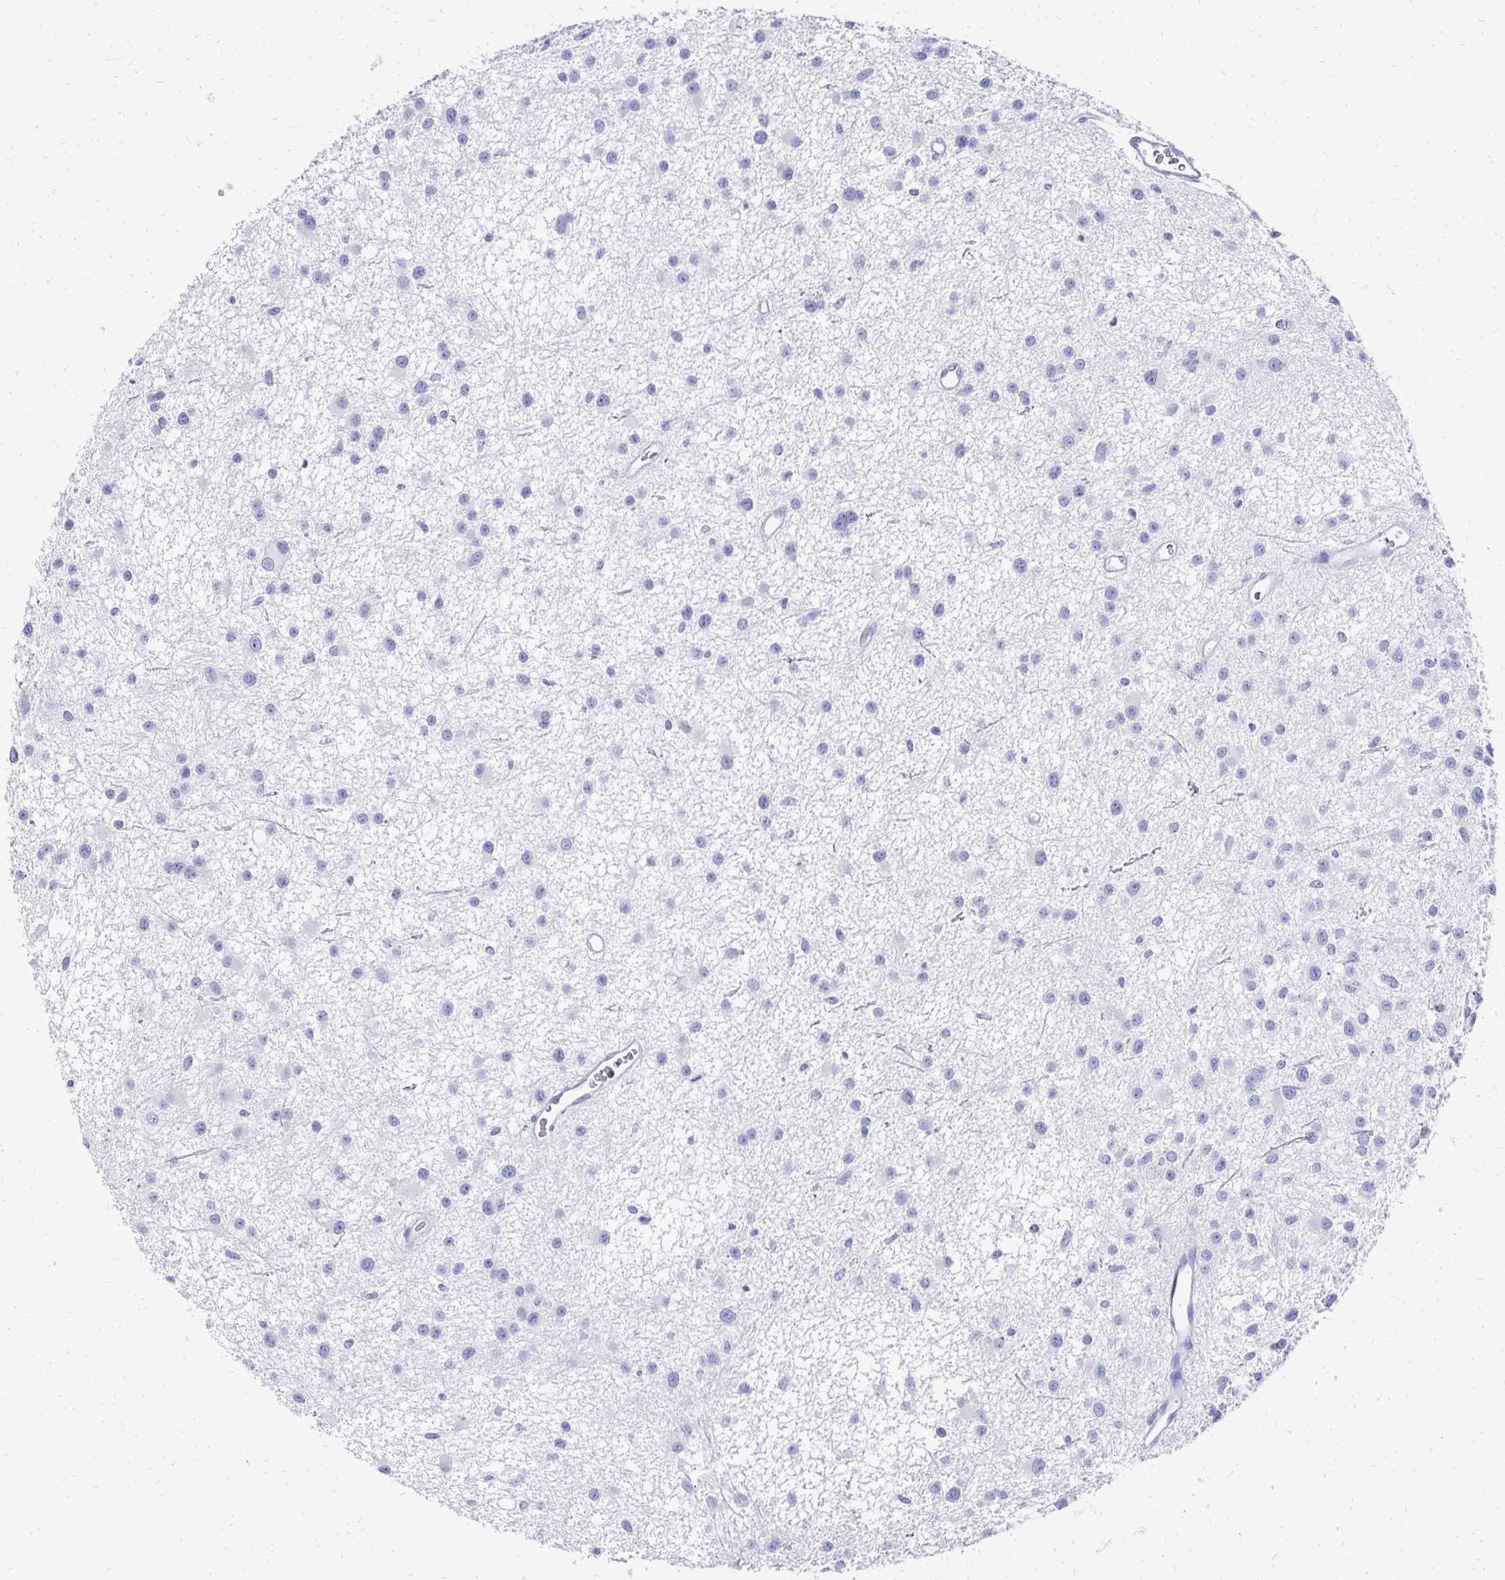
{"staining": {"intensity": "negative", "quantity": "none", "location": "none"}, "tissue": "glioma", "cell_type": "Tumor cells", "image_type": "cancer", "snomed": [{"axis": "morphology", "description": "Glioma, malignant, Low grade"}, {"axis": "topography", "description": "Brain"}], "caption": "Immunohistochemical staining of glioma reveals no significant positivity in tumor cells.", "gene": "SYCP3", "patient": {"sex": "male", "age": 43}}